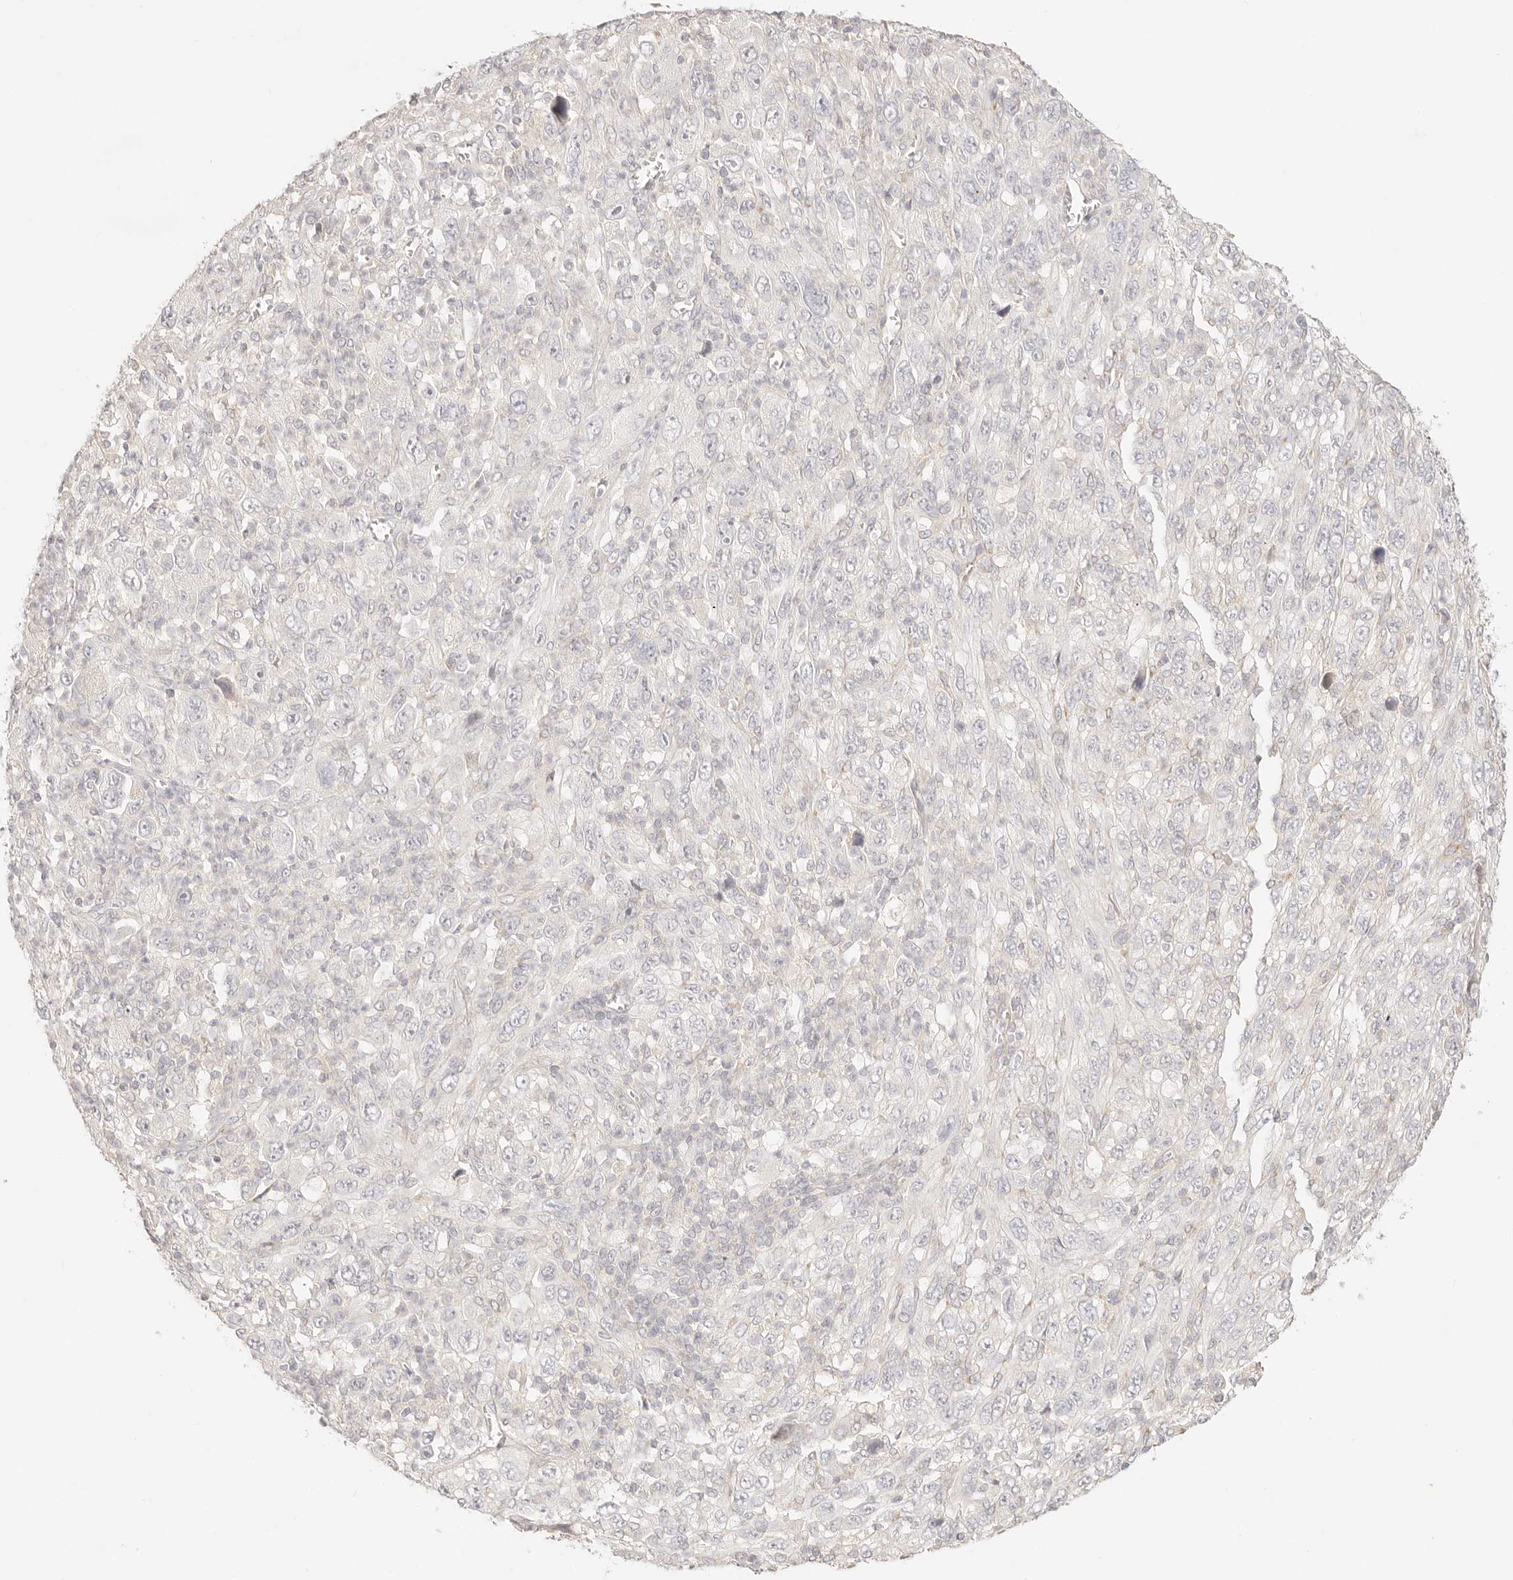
{"staining": {"intensity": "negative", "quantity": "none", "location": "none"}, "tissue": "melanoma", "cell_type": "Tumor cells", "image_type": "cancer", "snomed": [{"axis": "morphology", "description": "Malignant melanoma, Metastatic site"}, {"axis": "topography", "description": "Skin"}], "caption": "The IHC photomicrograph has no significant staining in tumor cells of melanoma tissue.", "gene": "GPR156", "patient": {"sex": "female", "age": 56}}